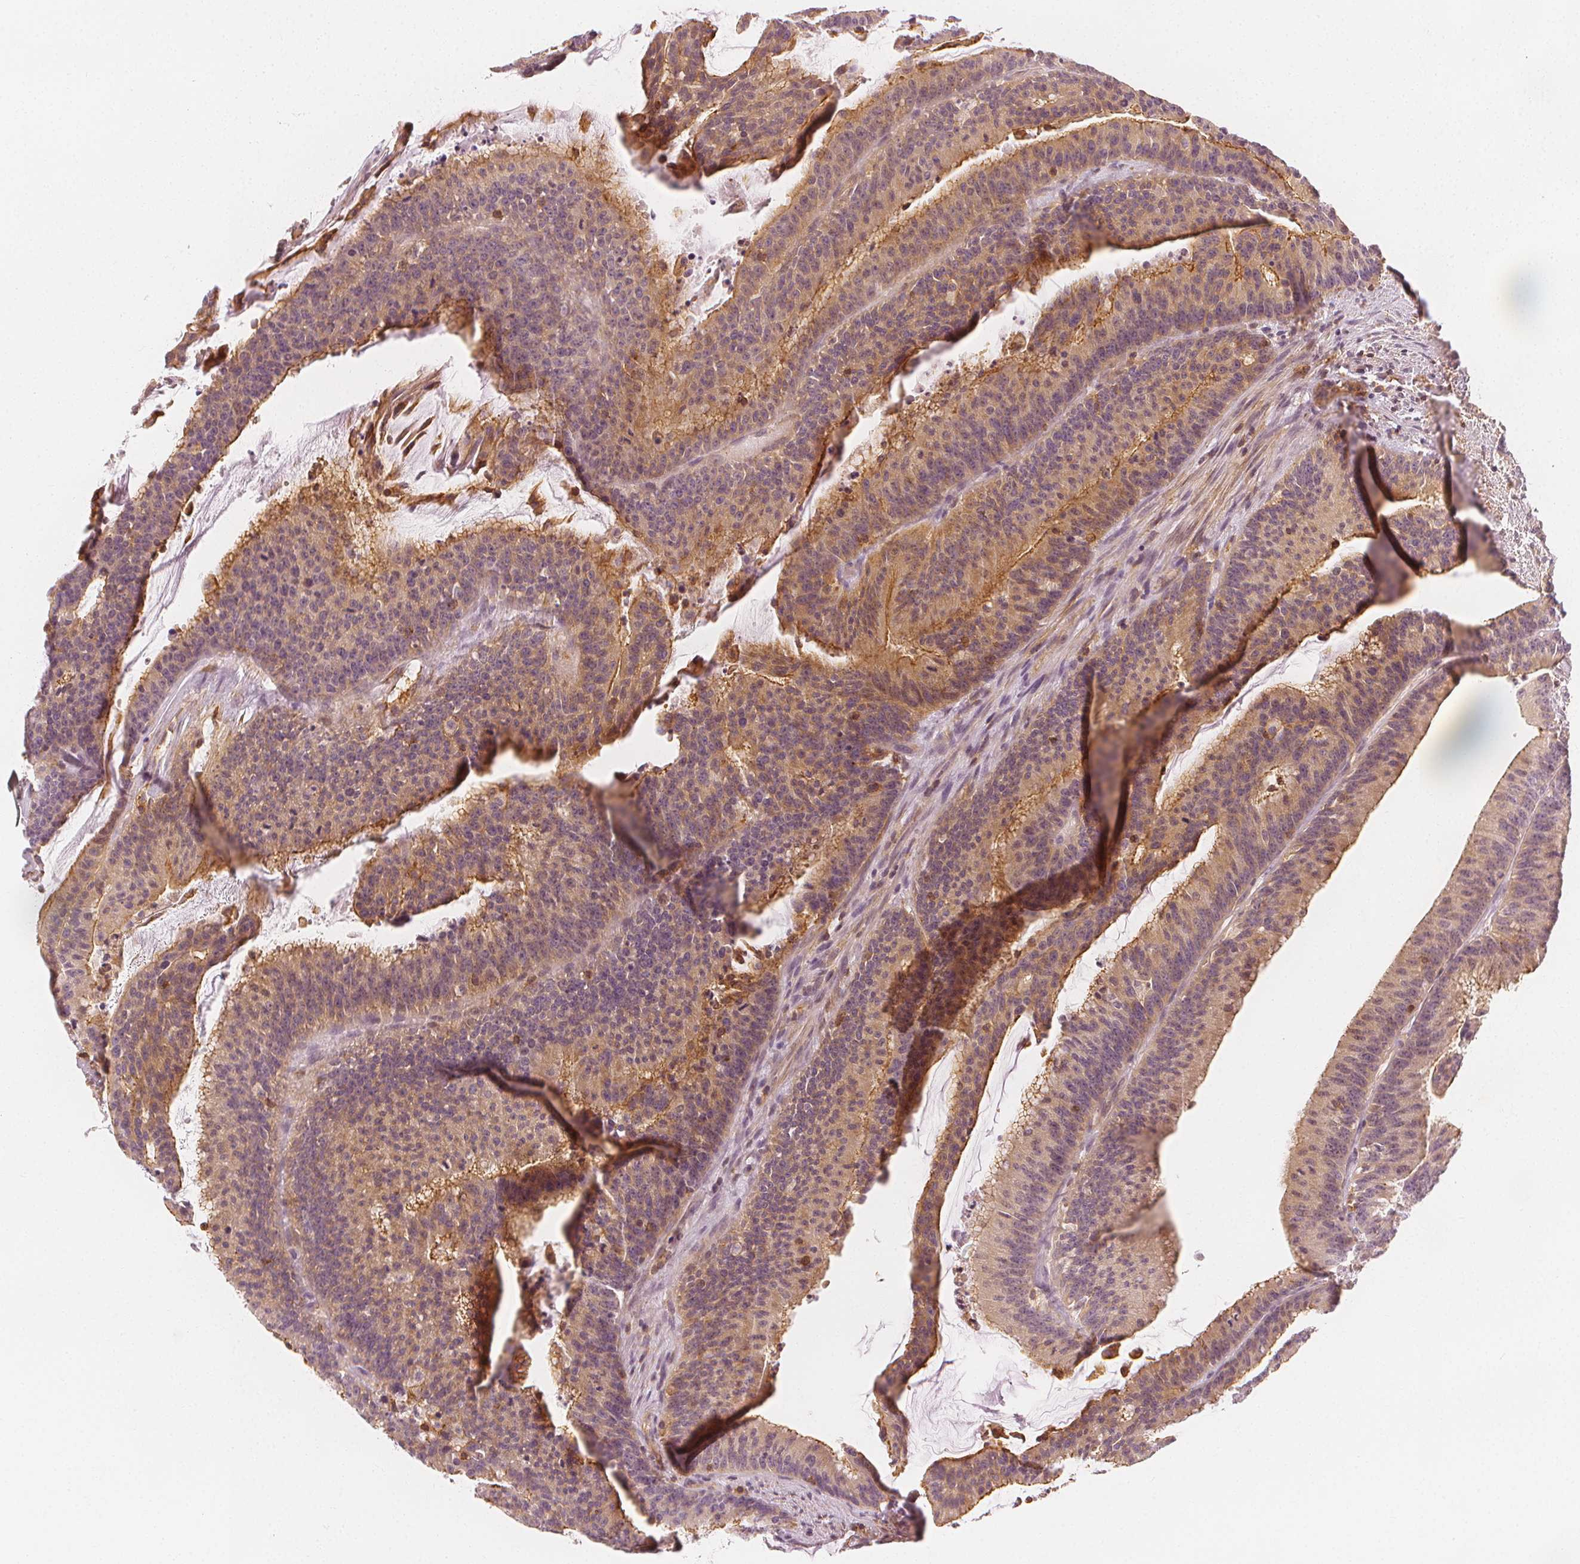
{"staining": {"intensity": "moderate", "quantity": ">75%", "location": "cytoplasmic/membranous"}, "tissue": "colorectal cancer", "cell_type": "Tumor cells", "image_type": "cancer", "snomed": [{"axis": "morphology", "description": "Adenocarcinoma, NOS"}, {"axis": "topography", "description": "Colon"}], "caption": "DAB immunohistochemical staining of human adenocarcinoma (colorectal) shows moderate cytoplasmic/membranous protein positivity in about >75% of tumor cells.", "gene": "ARHGAP26", "patient": {"sex": "female", "age": 78}}